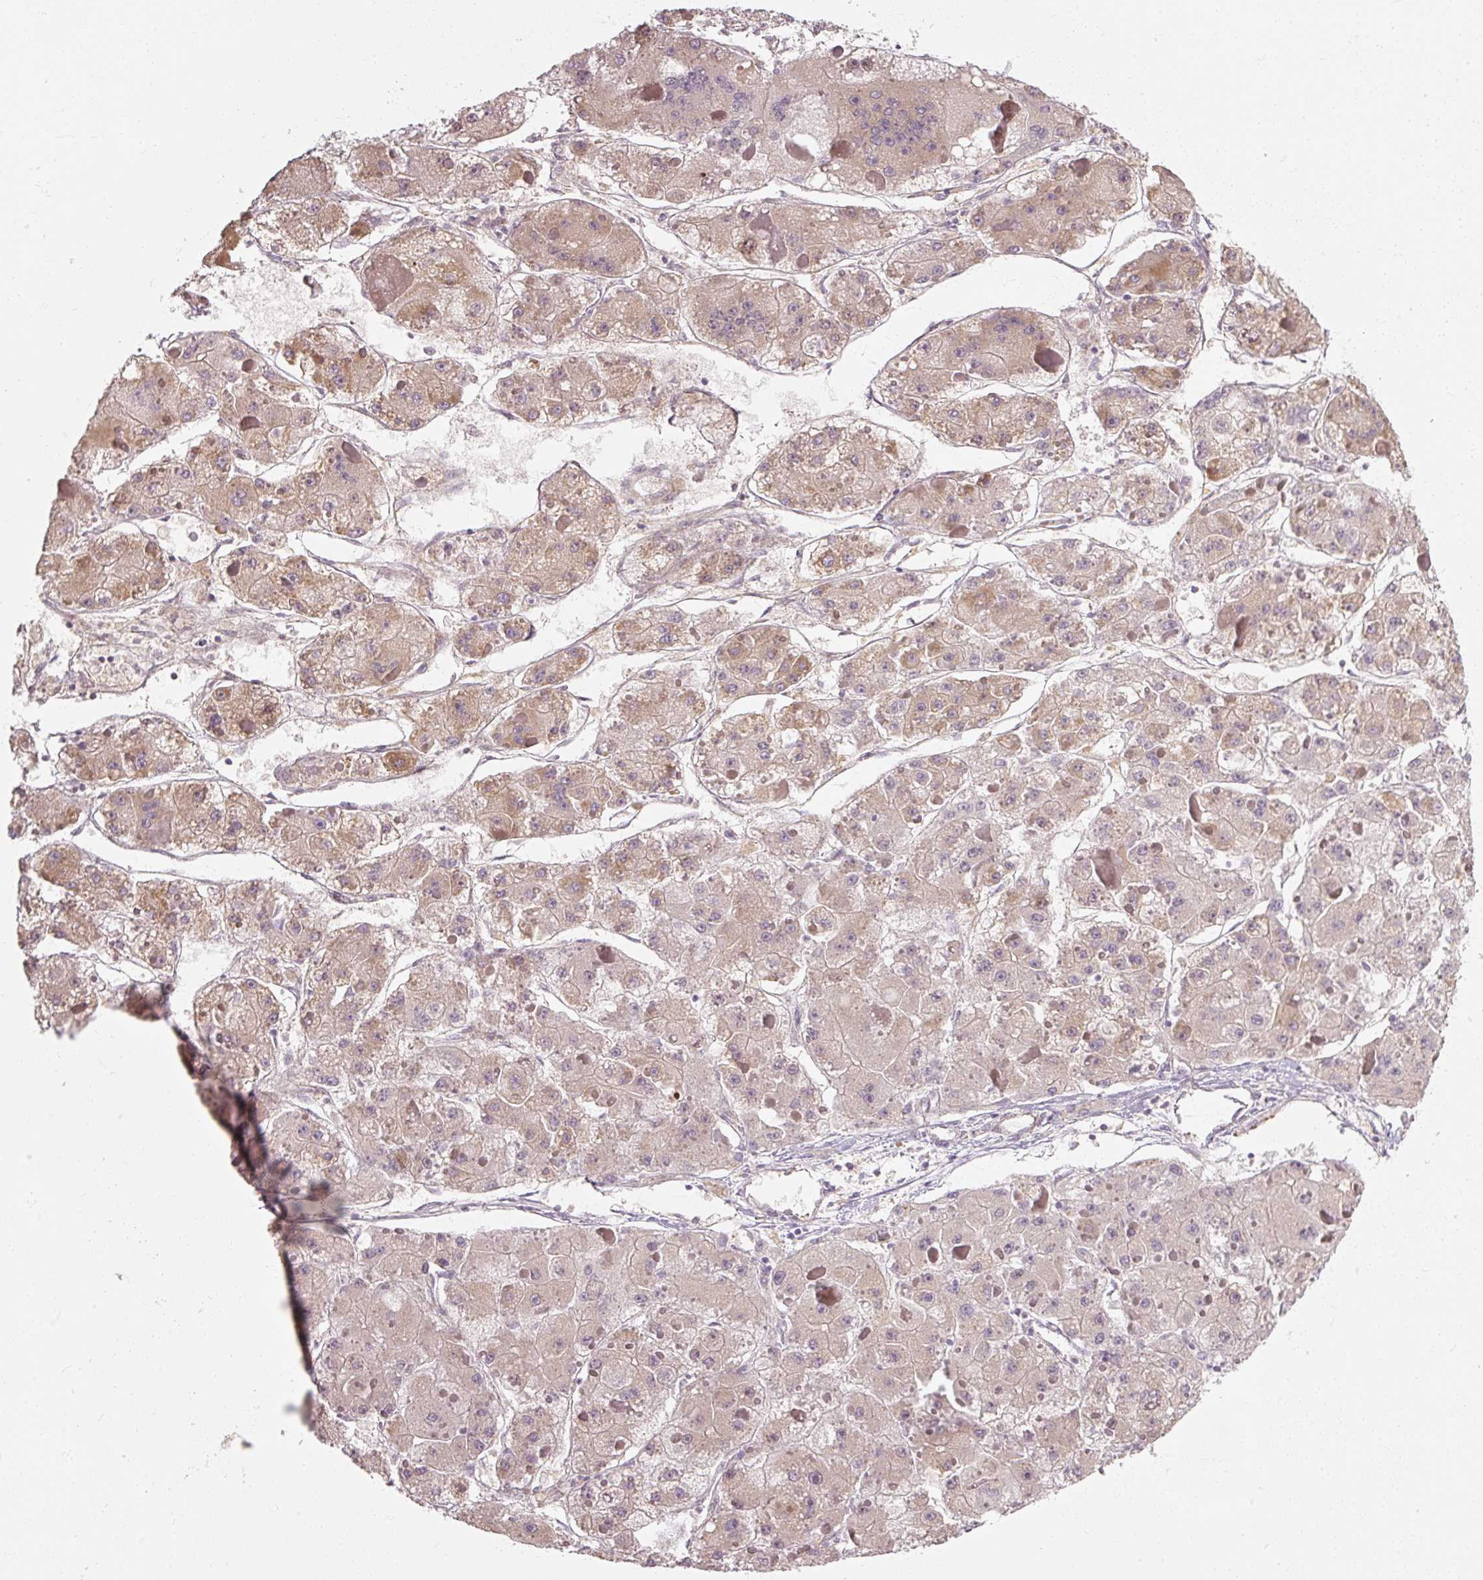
{"staining": {"intensity": "weak", "quantity": "25%-75%", "location": "cytoplasmic/membranous"}, "tissue": "liver cancer", "cell_type": "Tumor cells", "image_type": "cancer", "snomed": [{"axis": "morphology", "description": "Carcinoma, Hepatocellular, NOS"}, {"axis": "topography", "description": "Liver"}], "caption": "Immunohistochemistry (DAB (3,3'-diaminobenzidine)) staining of human liver cancer (hepatocellular carcinoma) demonstrates weak cytoplasmic/membranous protein expression in approximately 25%-75% of tumor cells. (DAB IHC, brown staining for protein, blue staining for nuclei).", "gene": "RB1CC1", "patient": {"sex": "female", "age": 73}}